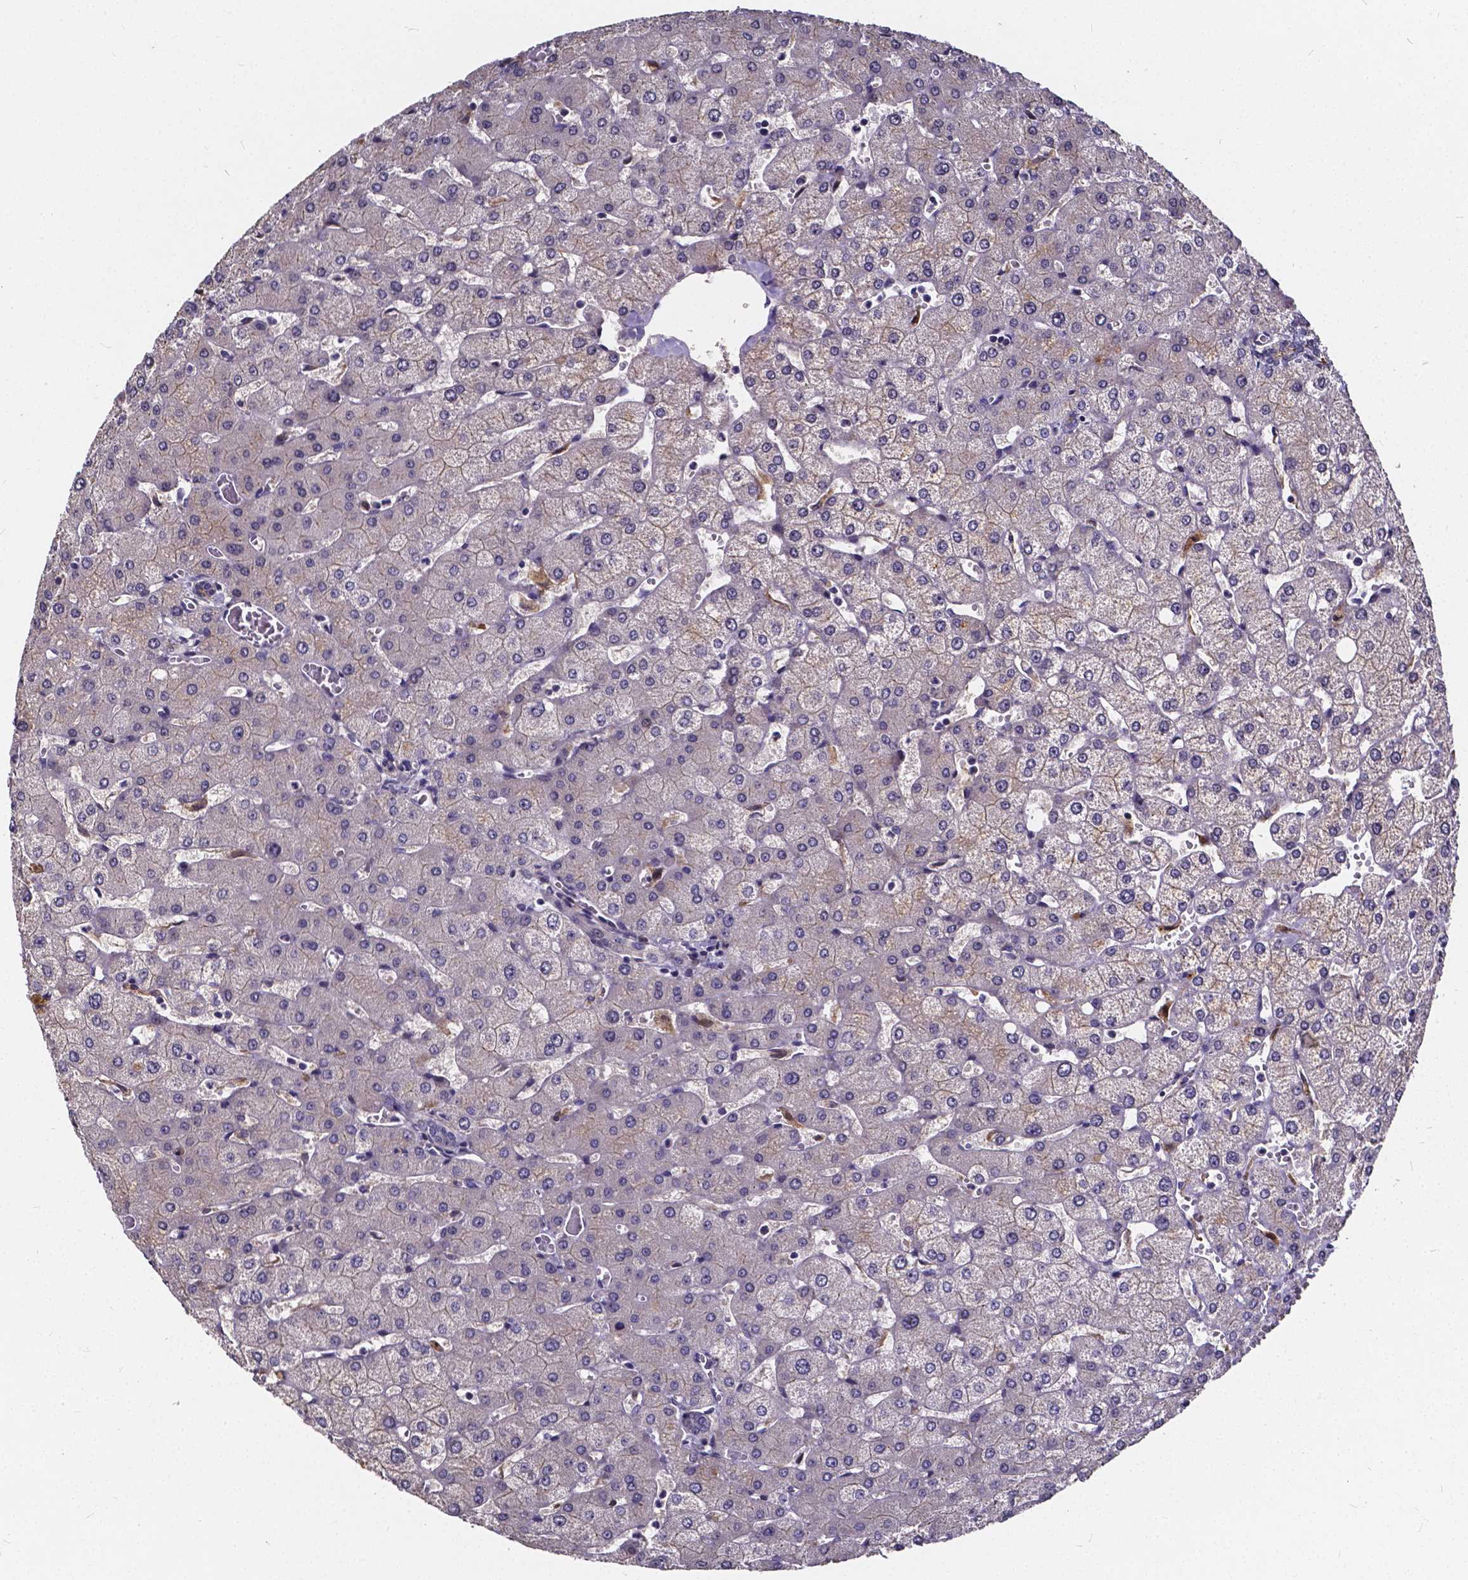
{"staining": {"intensity": "negative", "quantity": "none", "location": "none"}, "tissue": "liver", "cell_type": "Cholangiocytes", "image_type": "normal", "snomed": [{"axis": "morphology", "description": "Normal tissue, NOS"}, {"axis": "topography", "description": "Liver"}], "caption": "The micrograph shows no staining of cholangiocytes in unremarkable liver.", "gene": "SOWAHA", "patient": {"sex": "female", "age": 54}}